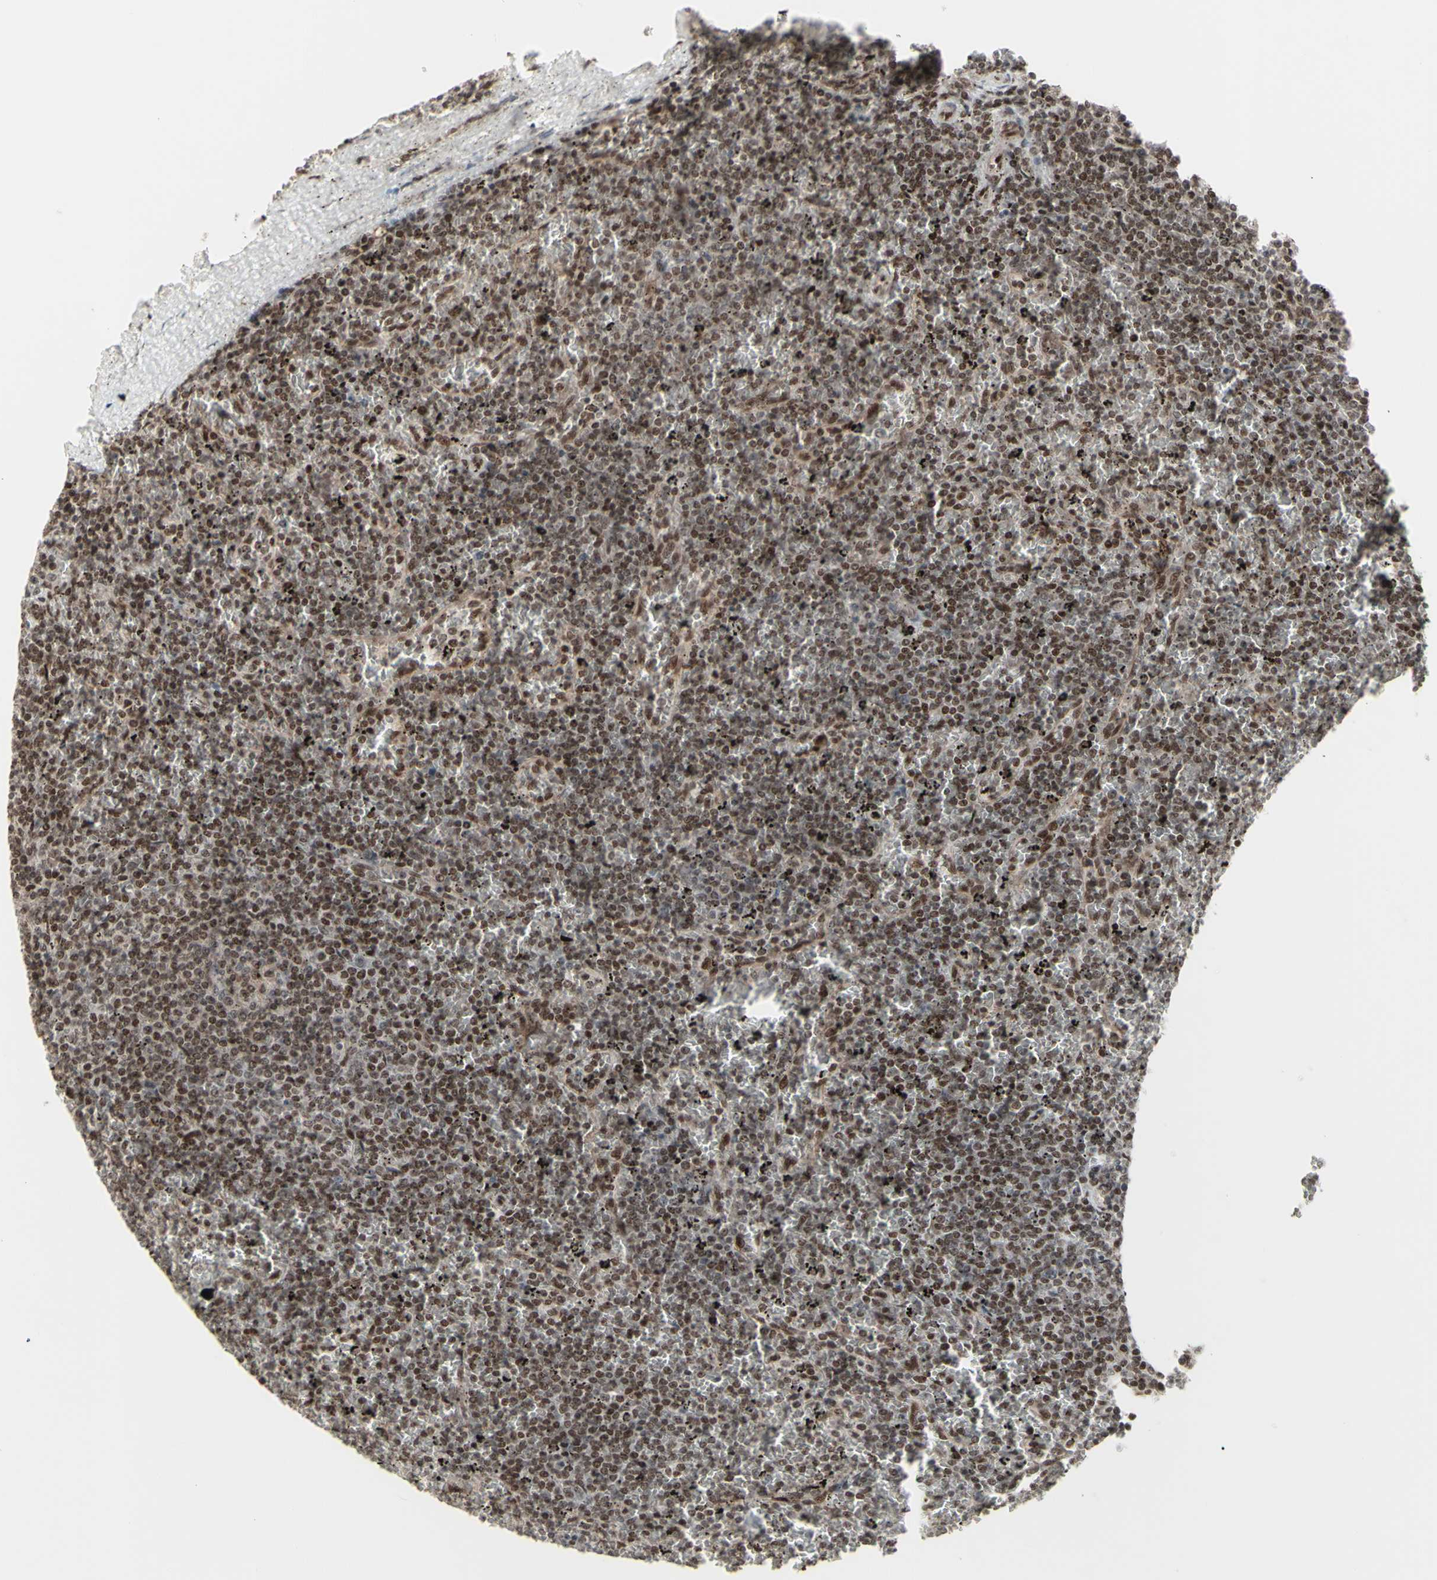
{"staining": {"intensity": "moderate", "quantity": ">75%", "location": "nuclear"}, "tissue": "lymphoma", "cell_type": "Tumor cells", "image_type": "cancer", "snomed": [{"axis": "morphology", "description": "Malignant lymphoma, non-Hodgkin's type, Low grade"}, {"axis": "topography", "description": "Spleen"}], "caption": "Immunohistochemical staining of malignant lymphoma, non-Hodgkin's type (low-grade) demonstrates medium levels of moderate nuclear protein positivity in approximately >75% of tumor cells. The protein of interest is shown in brown color, while the nuclei are stained blue.", "gene": "CBX1", "patient": {"sex": "female", "age": 77}}